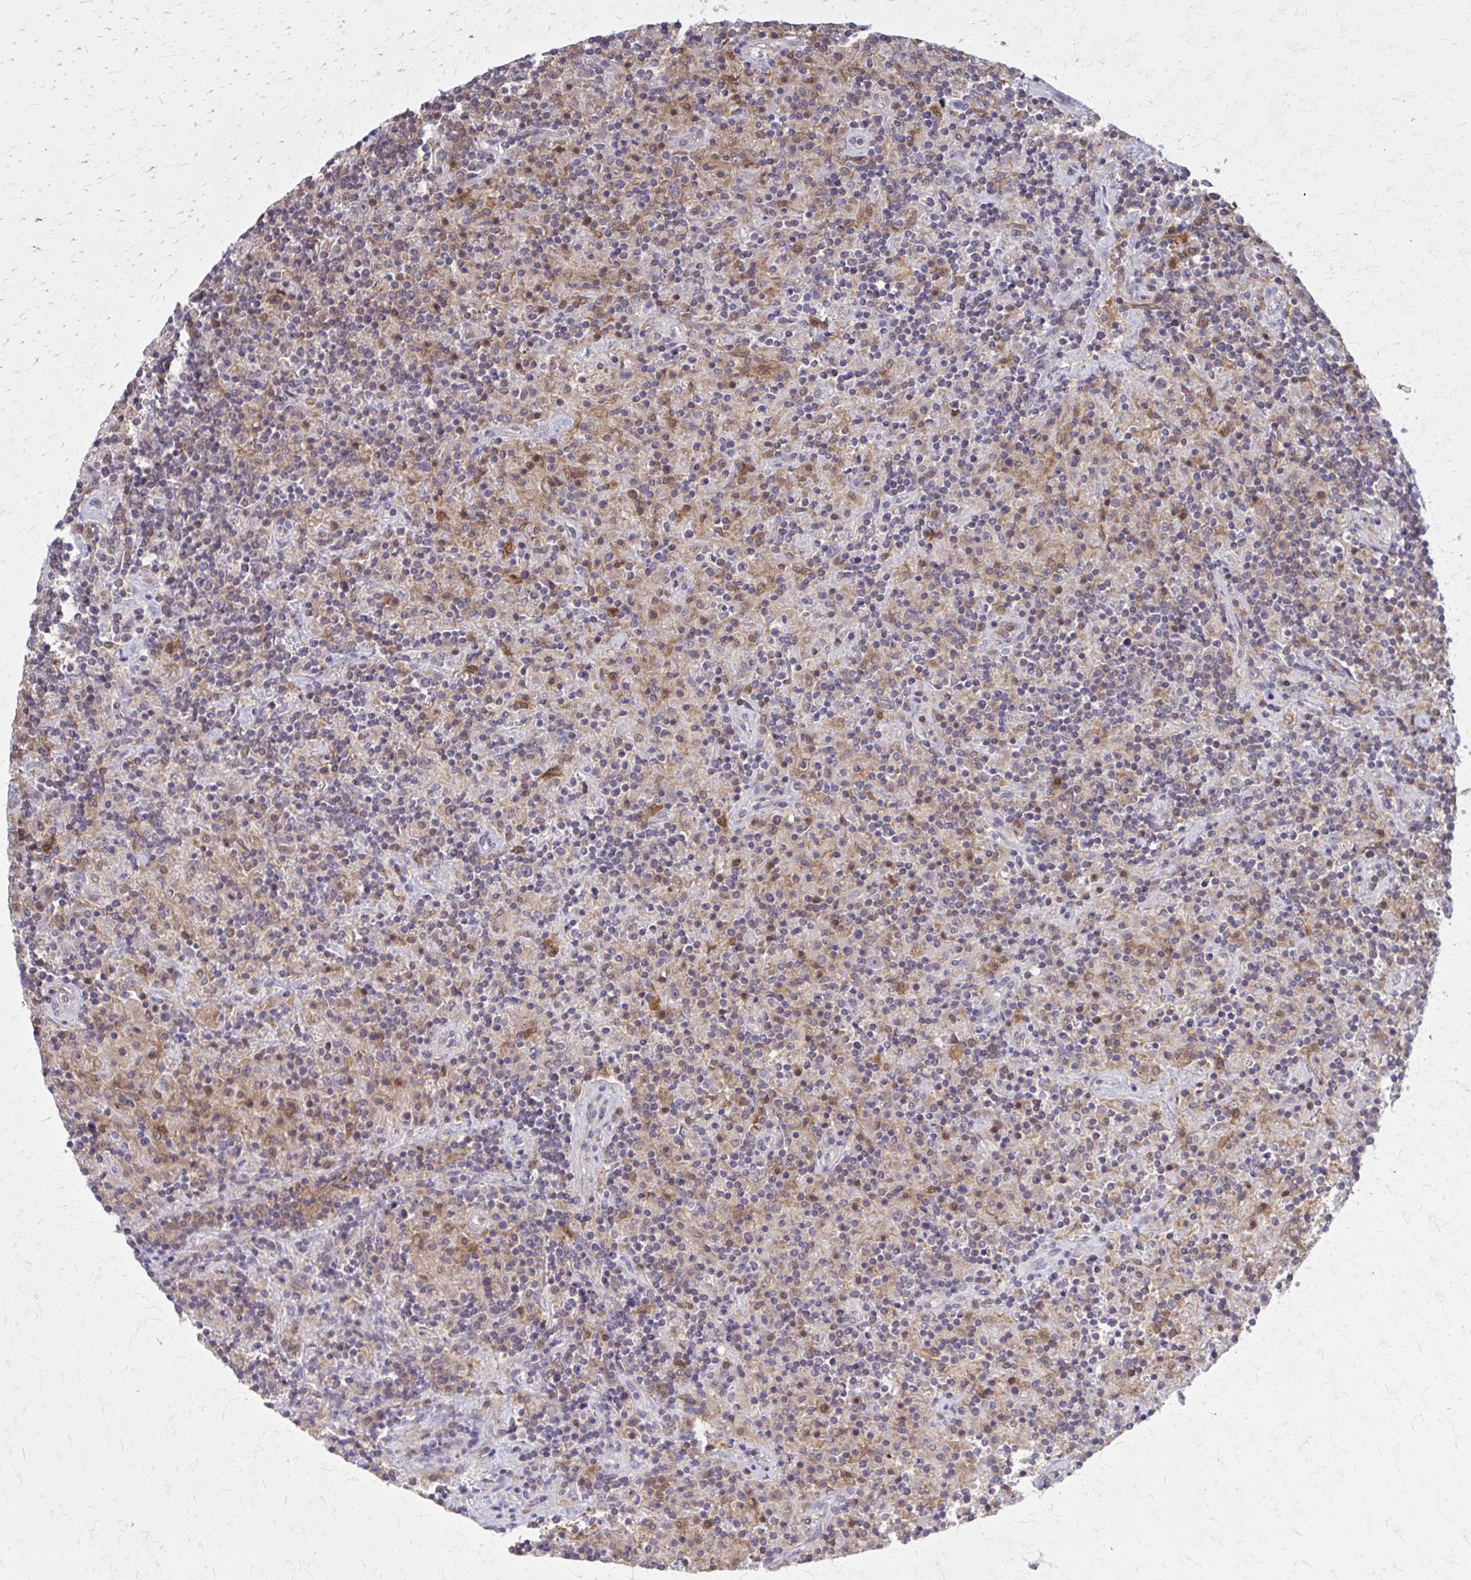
{"staining": {"intensity": "negative", "quantity": "none", "location": "none"}, "tissue": "lymphoma", "cell_type": "Tumor cells", "image_type": "cancer", "snomed": [{"axis": "morphology", "description": "Hodgkin's disease, NOS"}, {"axis": "topography", "description": "Lymph node"}], "caption": "Immunohistochemical staining of Hodgkin's disease shows no significant expression in tumor cells. (Stains: DAB (3,3'-diaminobenzidine) IHC with hematoxylin counter stain, Microscopy: brightfield microscopy at high magnification).", "gene": "NRBF2", "patient": {"sex": "male", "age": 70}}